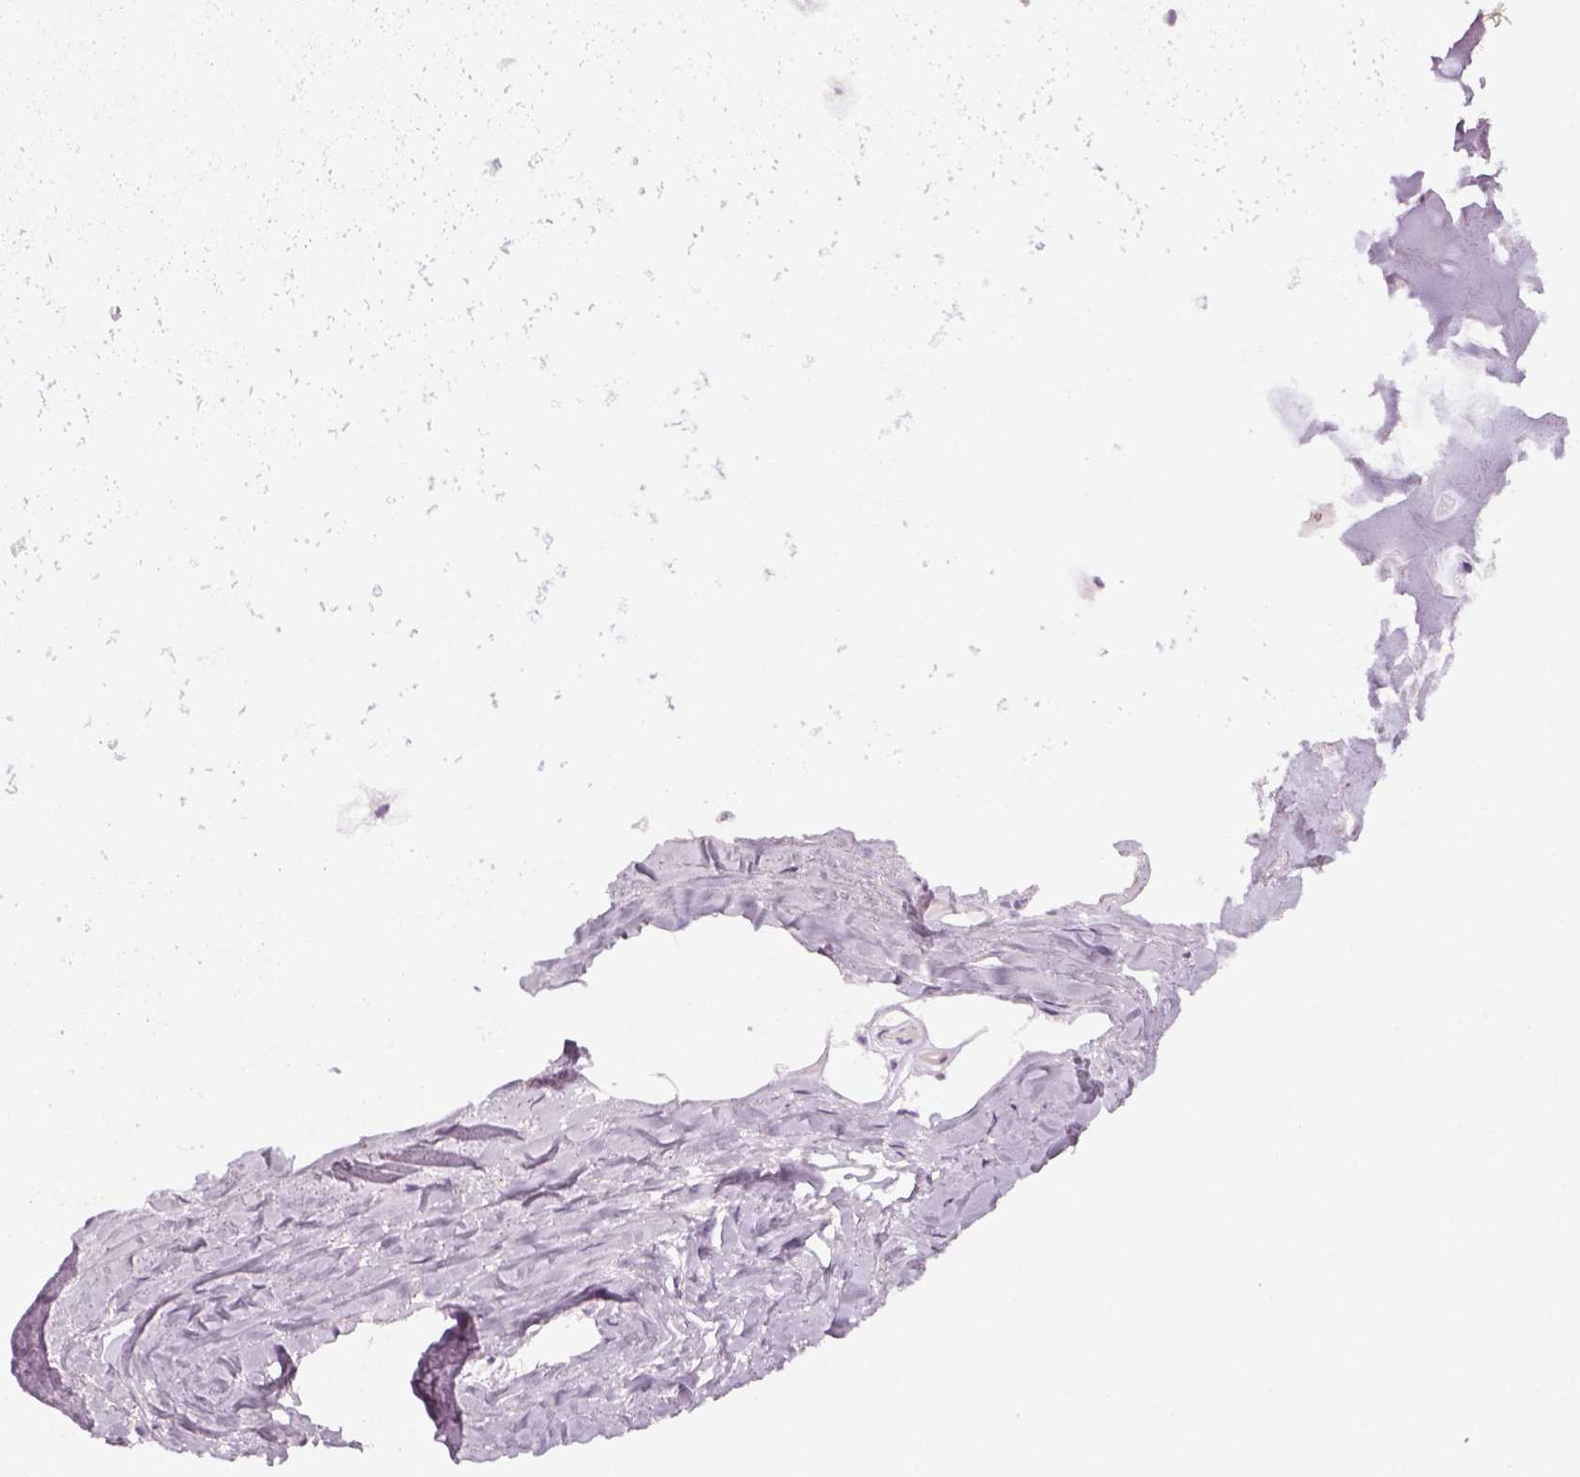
{"staining": {"intensity": "negative", "quantity": "none", "location": "none"}, "tissue": "adipose tissue", "cell_type": "Adipocytes", "image_type": "normal", "snomed": [{"axis": "morphology", "description": "Normal tissue, NOS"}, {"axis": "topography", "description": "Cartilage tissue"}], "caption": "This is an immunohistochemistry (IHC) photomicrograph of unremarkable human adipose tissue. There is no staining in adipocytes.", "gene": "KRT25", "patient": {"sex": "male", "age": 57}}